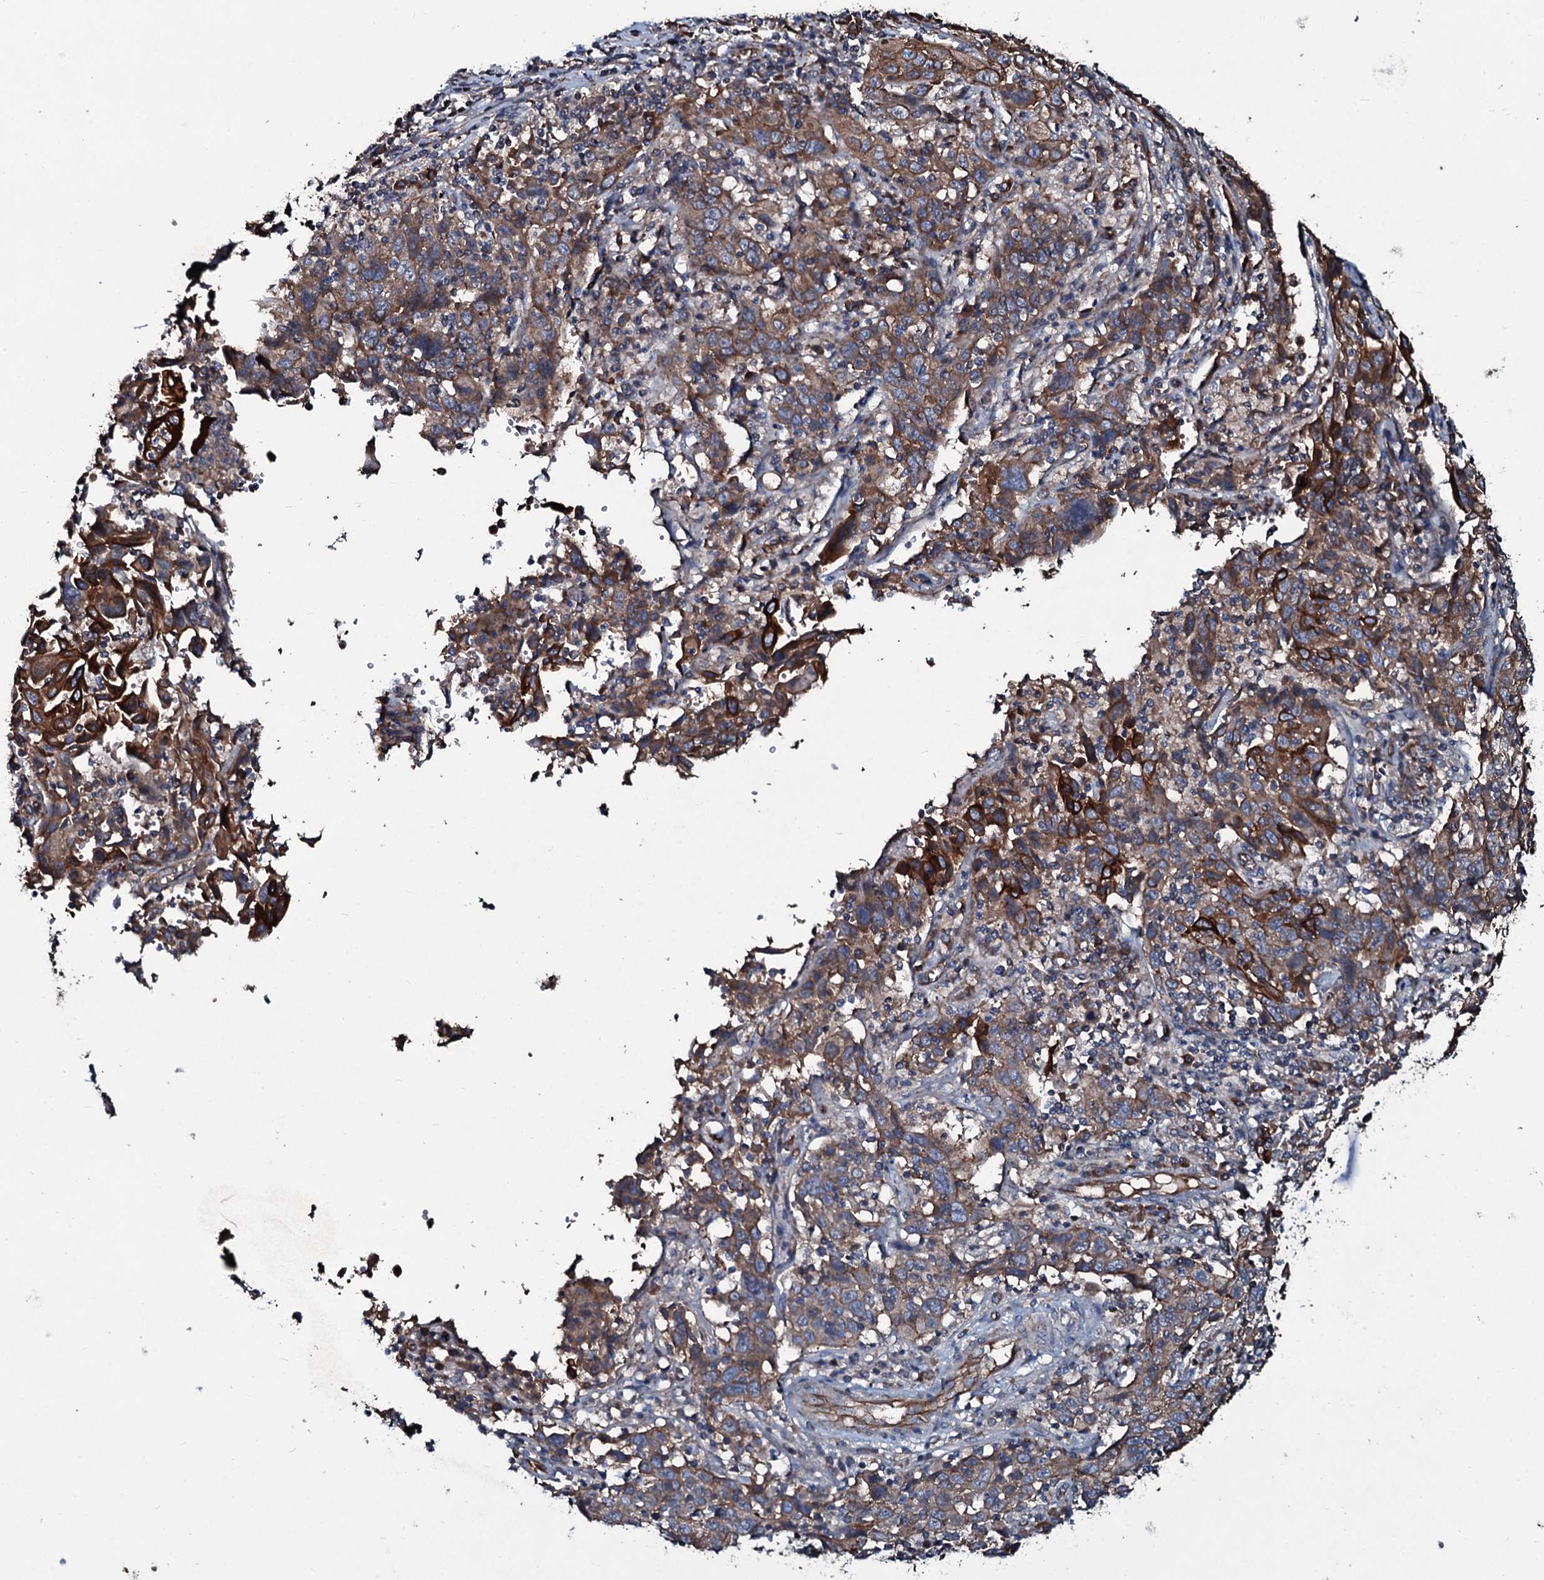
{"staining": {"intensity": "strong", "quantity": "25%-75%", "location": "cytoplasmic/membranous"}, "tissue": "cervical cancer", "cell_type": "Tumor cells", "image_type": "cancer", "snomed": [{"axis": "morphology", "description": "Squamous cell carcinoma, NOS"}, {"axis": "topography", "description": "Cervix"}], "caption": "The immunohistochemical stain labels strong cytoplasmic/membranous staining in tumor cells of cervical squamous cell carcinoma tissue. The protein of interest is shown in brown color, while the nuclei are stained blue.", "gene": "DMAC2", "patient": {"sex": "female", "age": 46}}